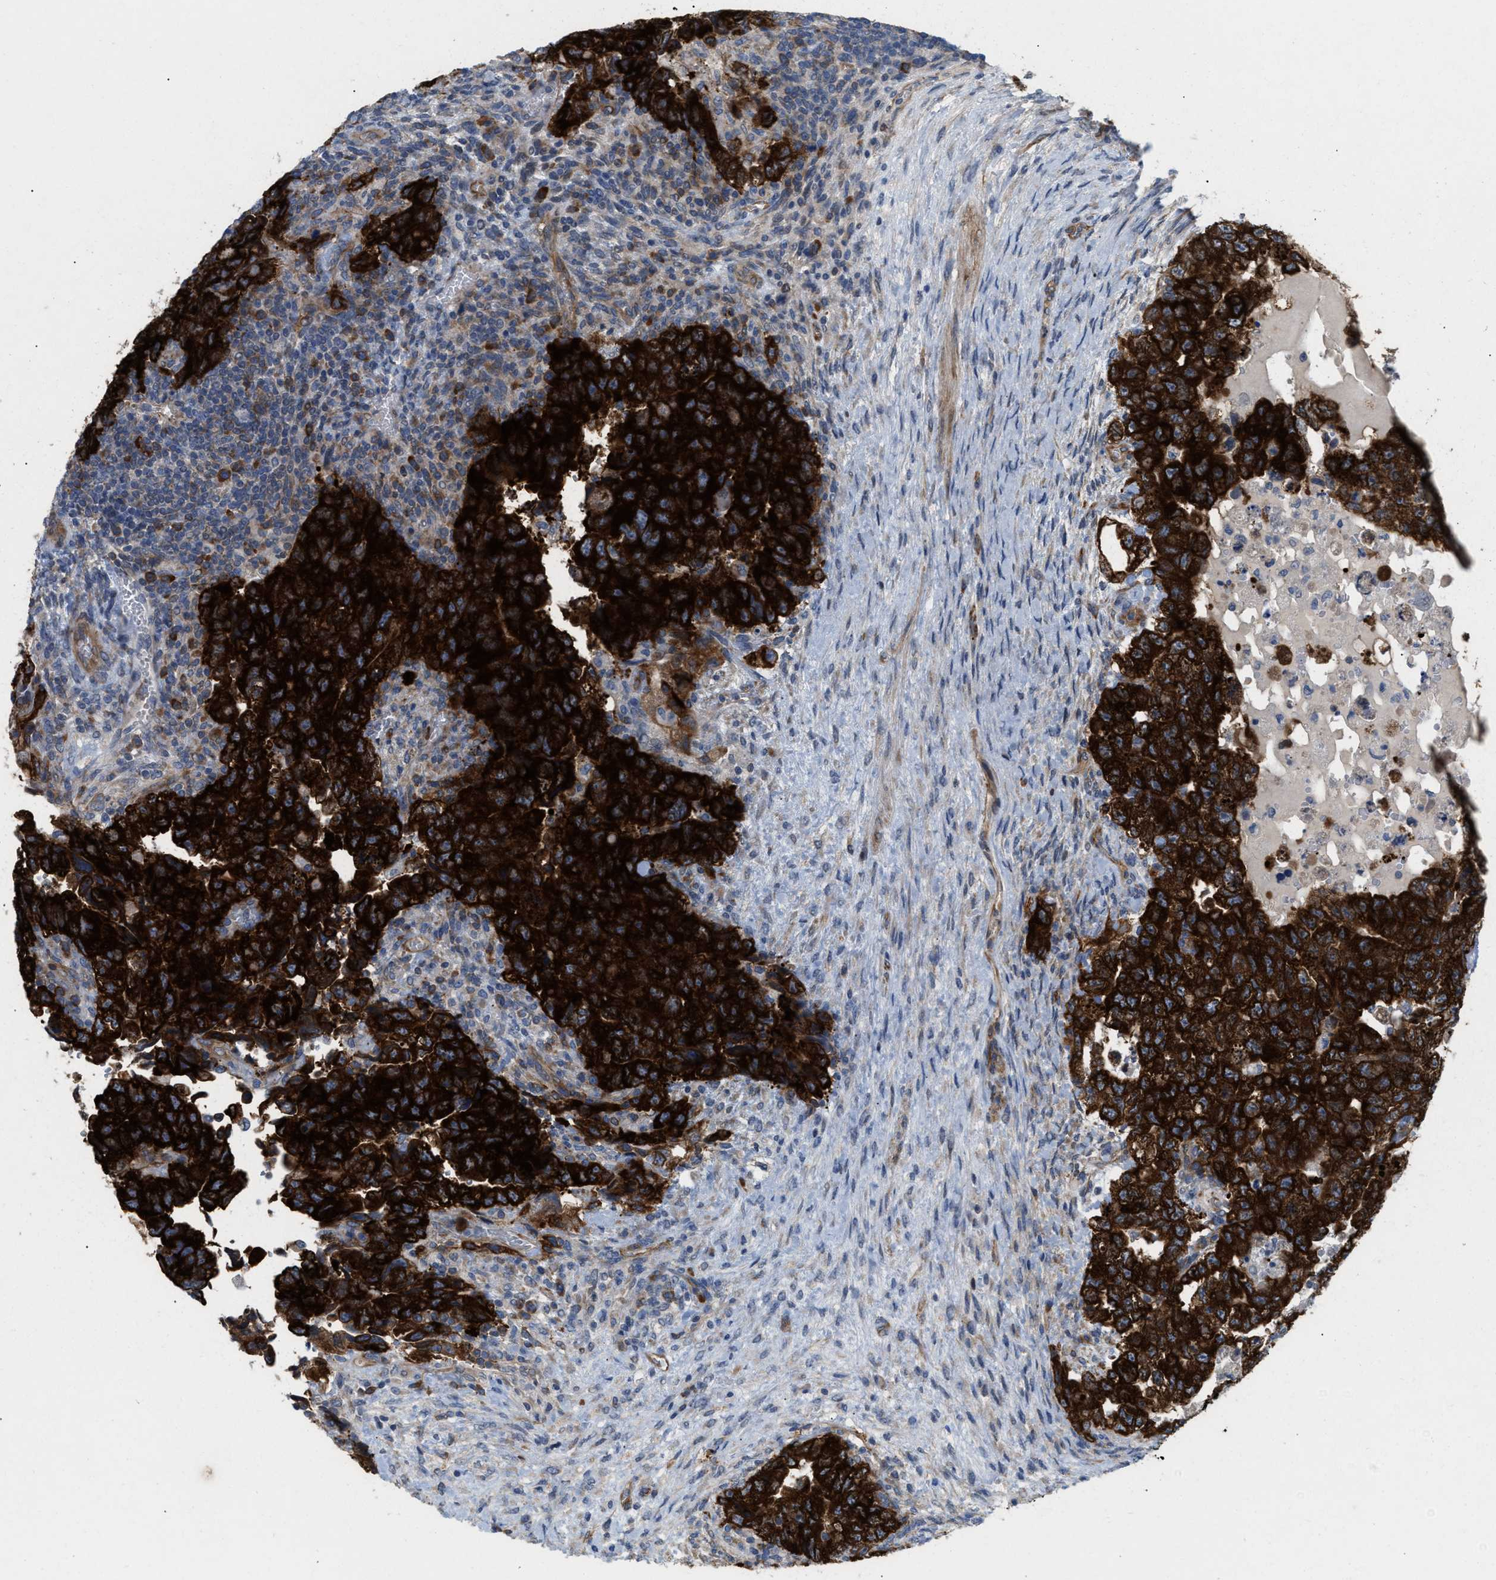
{"staining": {"intensity": "strong", "quantity": ">75%", "location": "cytoplasmic/membranous"}, "tissue": "testis cancer", "cell_type": "Tumor cells", "image_type": "cancer", "snomed": [{"axis": "morphology", "description": "Carcinoma, Embryonal, NOS"}, {"axis": "topography", "description": "Testis"}], "caption": "This is an image of immunohistochemistry staining of testis embryonal carcinoma, which shows strong positivity in the cytoplasmic/membranous of tumor cells.", "gene": "UBAP2", "patient": {"sex": "male", "age": 36}}